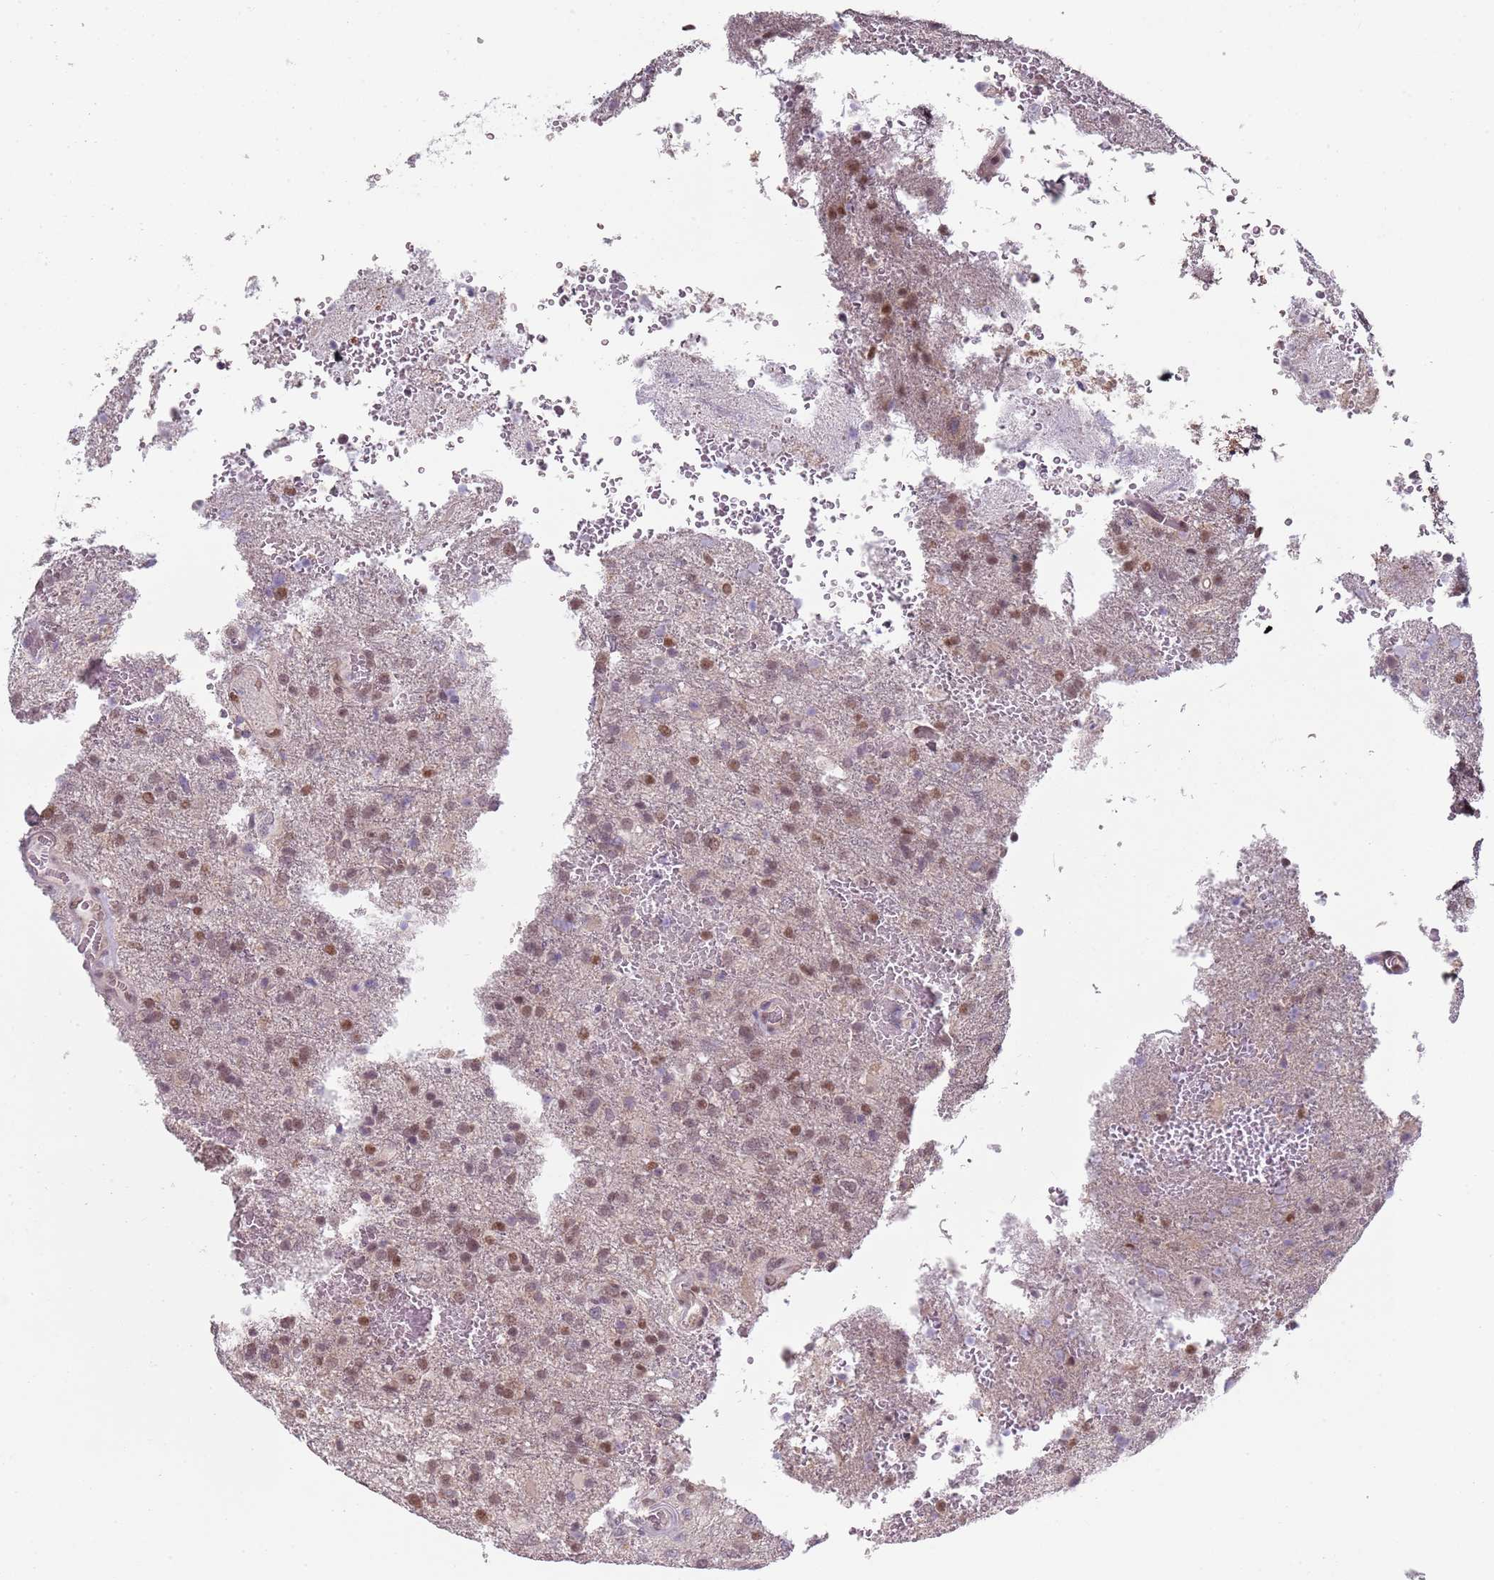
{"staining": {"intensity": "moderate", "quantity": ">75%", "location": "nuclear"}, "tissue": "glioma", "cell_type": "Tumor cells", "image_type": "cancer", "snomed": [{"axis": "morphology", "description": "Glioma, malignant, High grade"}, {"axis": "topography", "description": "Brain"}], "caption": "Malignant glioma (high-grade) tissue shows moderate nuclear expression in about >75% of tumor cells, visualized by immunohistochemistry. Using DAB (brown) and hematoxylin (blue) stains, captured at high magnification using brightfield microscopy.", "gene": "SMARCAL1", "patient": {"sex": "female", "age": 74}}